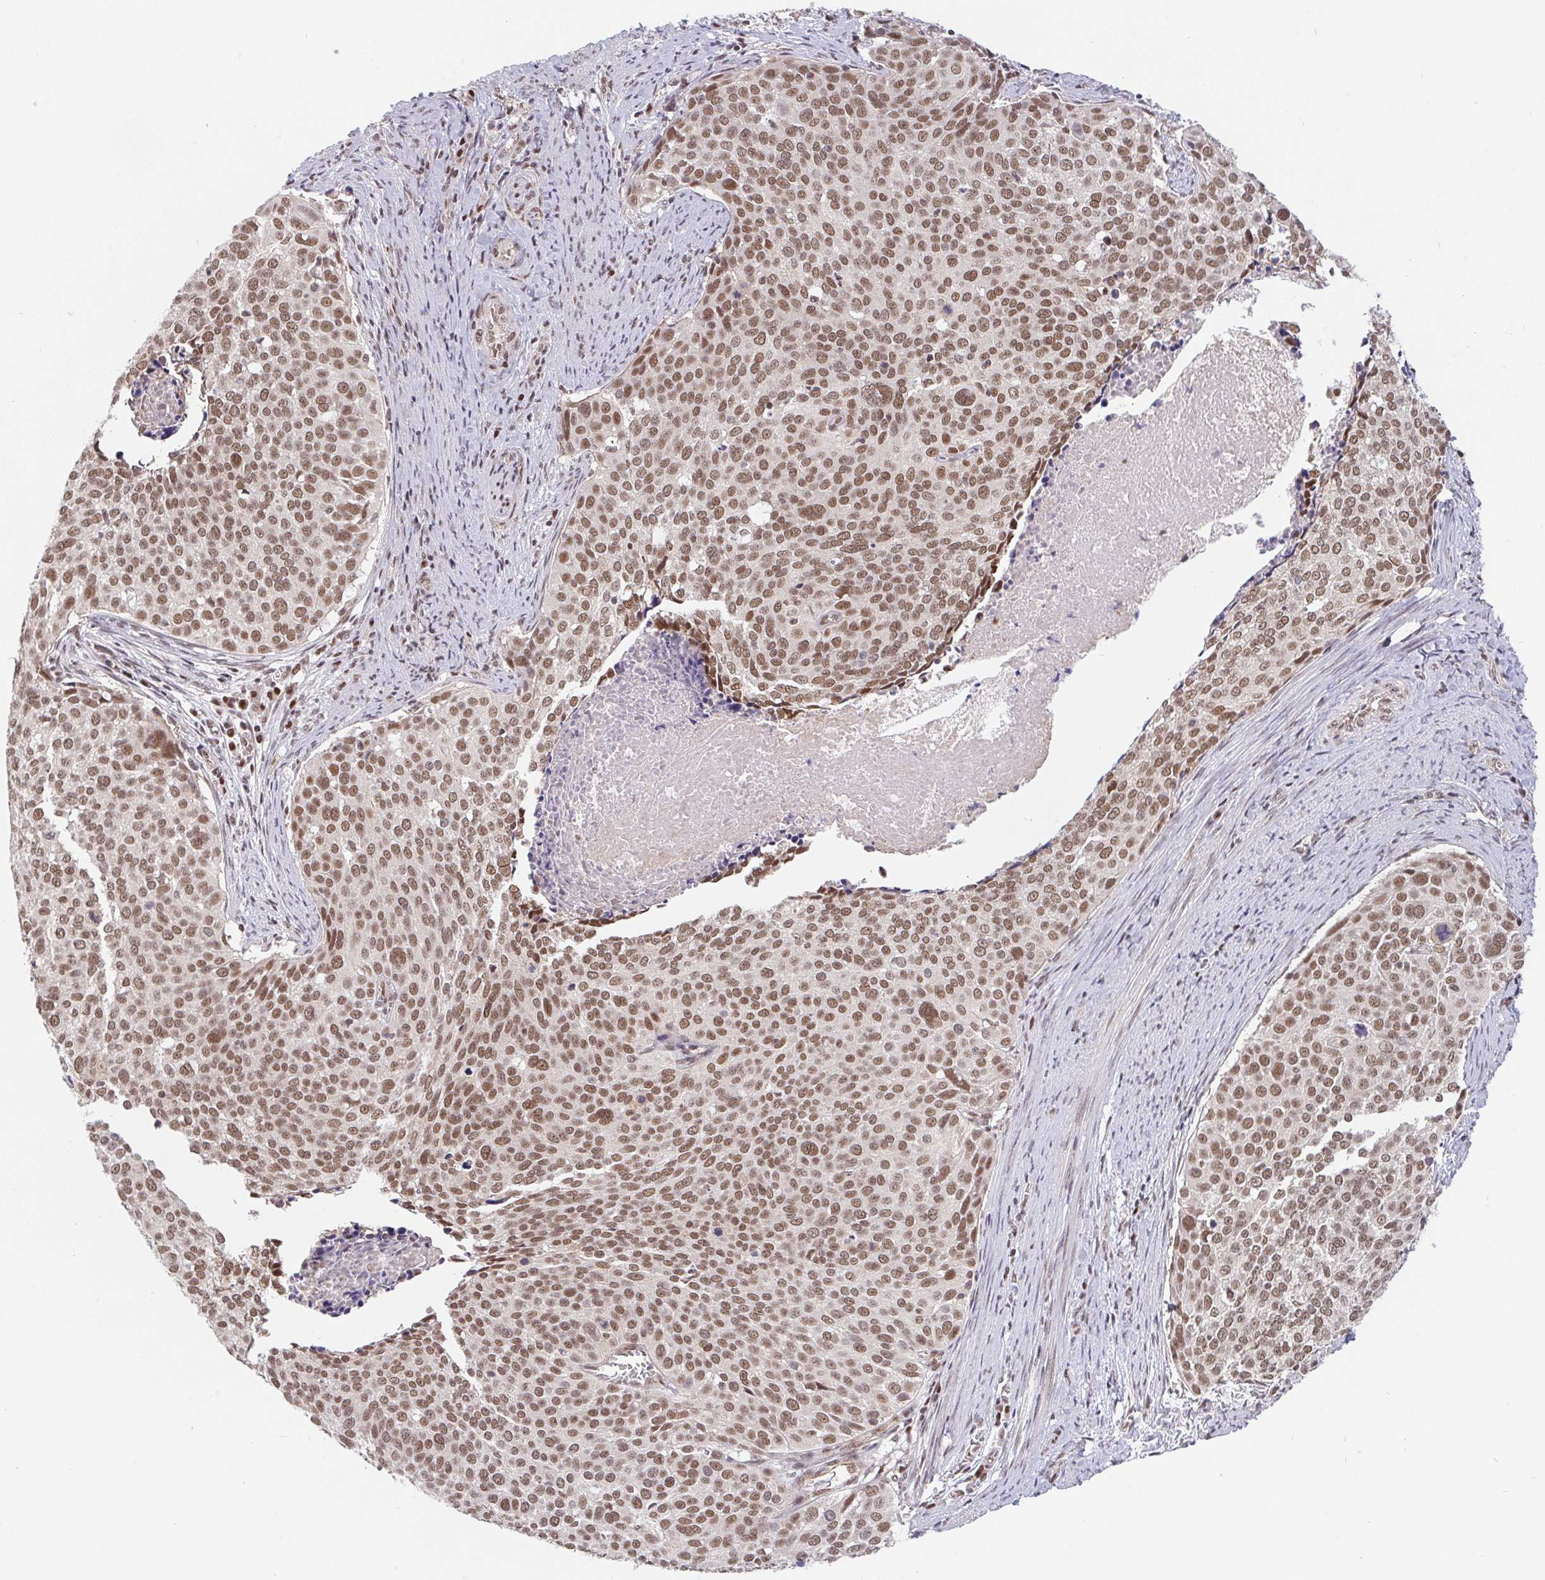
{"staining": {"intensity": "moderate", "quantity": ">75%", "location": "nuclear"}, "tissue": "cervical cancer", "cell_type": "Tumor cells", "image_type": "cancer", "snomed": [{"axis": "morphology", "description": "Squamous cell carcinoma, NOS"}, {"axis": "topography", "description": "Cervix"}], "caption": "This histopathology image demonstrates IHC staining of cervical squamous cell carcinoma, with medium moderate nuclear staining in about >75% of tumor cells.", "gene": "POU2F1", "patient": {"sex": "female", "age": 39}}